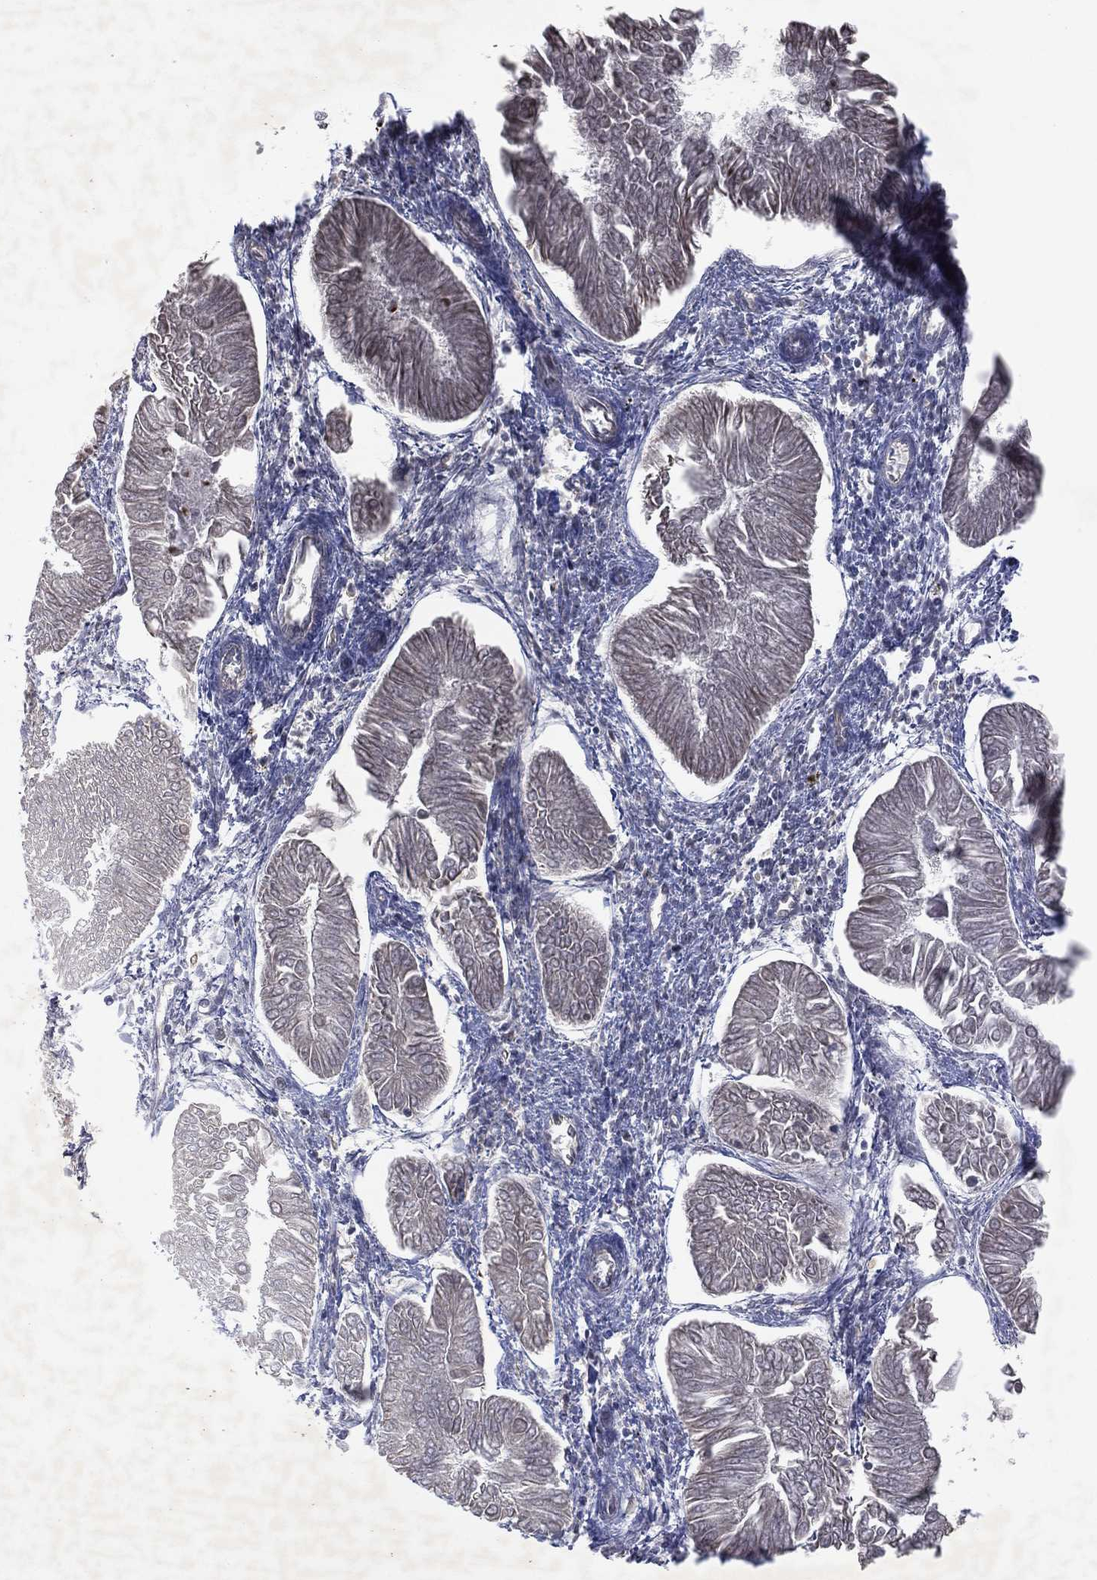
{"staining": {"intensity": "negative", "quantity": "none", "location": "none"}, "tissue": "endometrial cancer", "cell_type": "Tumor cells", "image_type": "cancer", "snomed": [{"axis": "morphology", "description": "Adenocarcinoma, NOS"}, {"axis": "topography", "description": "Endometrium"}], "caption": "A micrograph of endometrial cancer (adenocarcinoma) stained for a protein shows no brown staining in tumor cells.", "gene": "FLI1", "patient": {"sex": "female", "age": 53}}